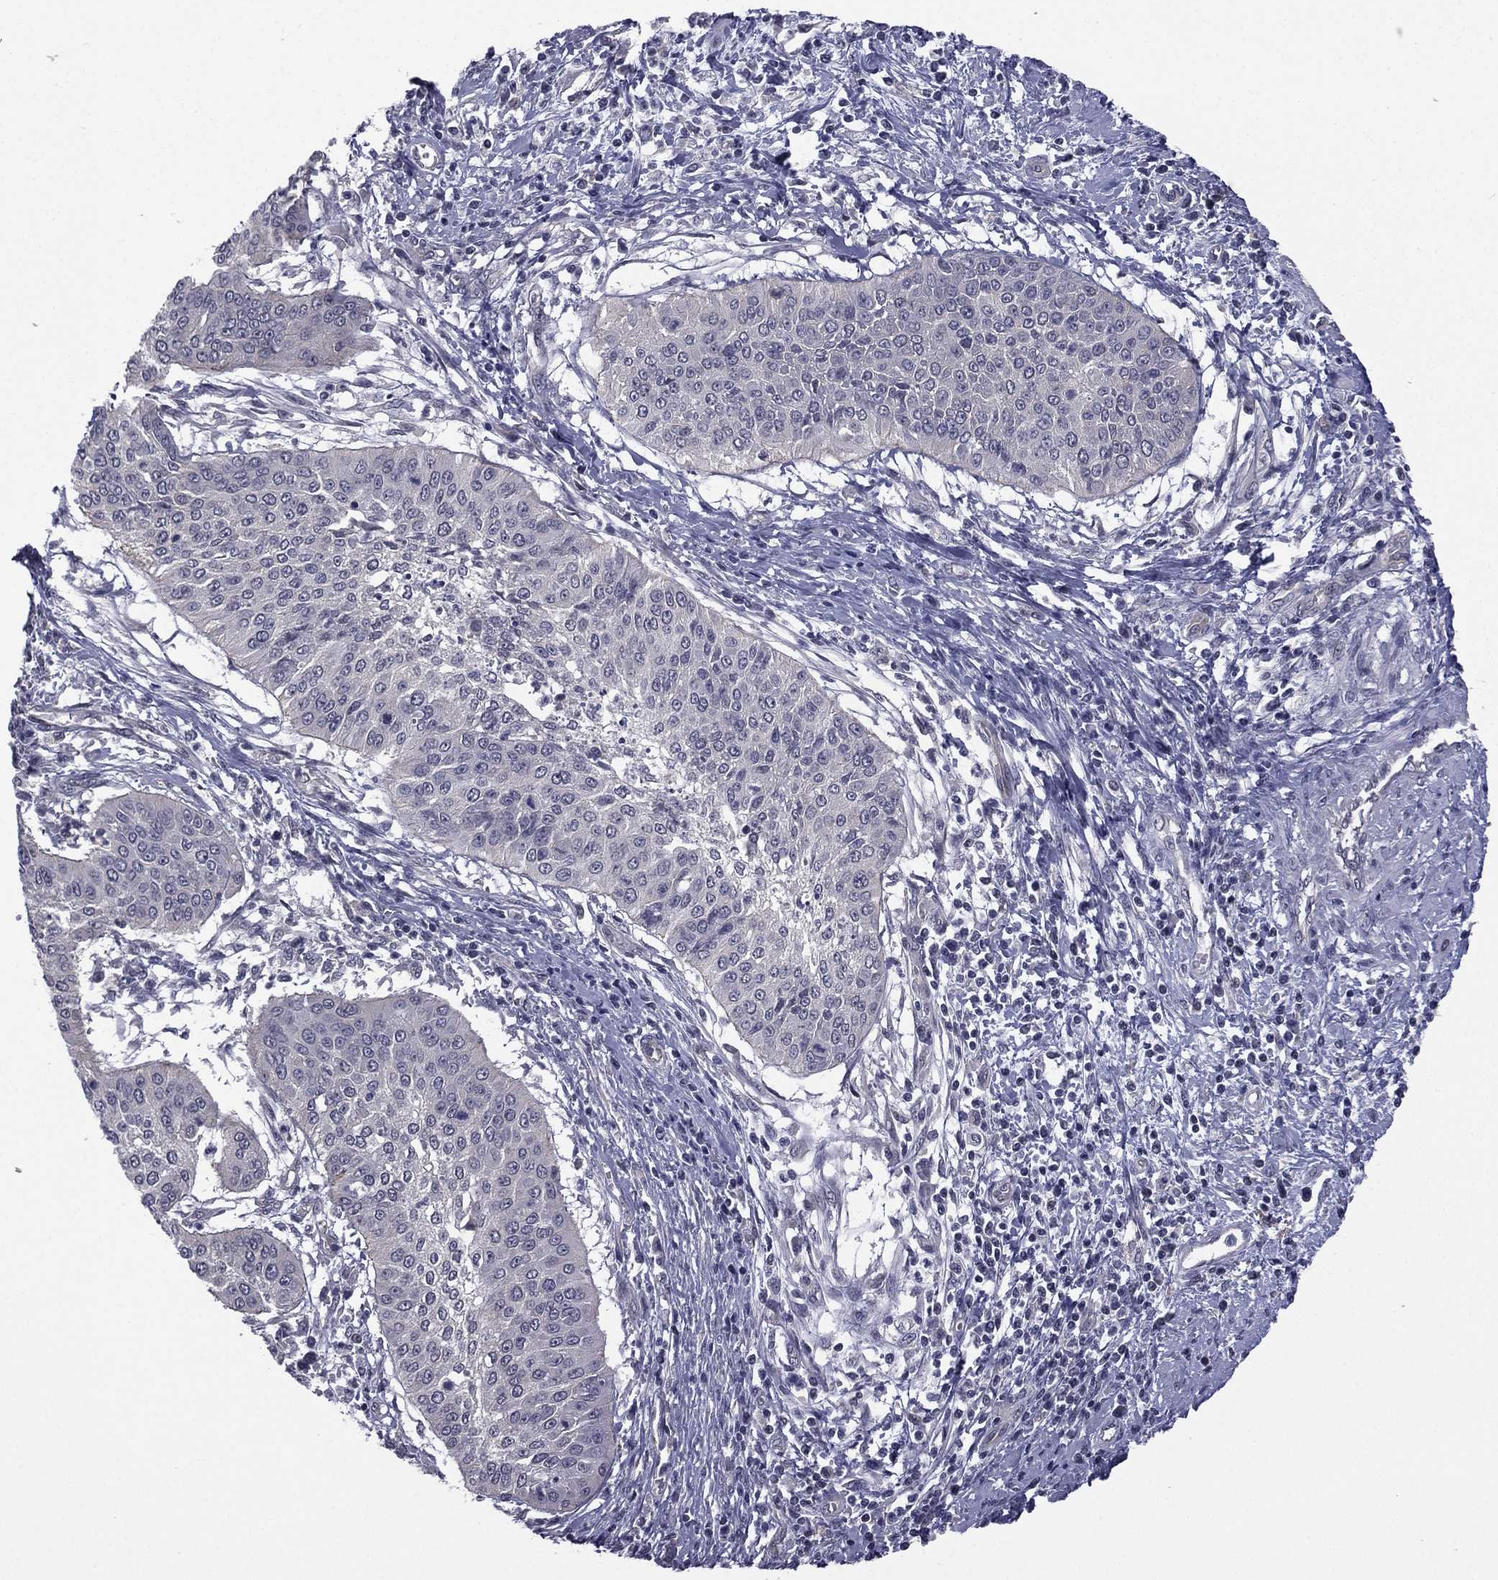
{"staining": {"intensity": "negative", "quantity": "none", "location": "none"}, "tissue": "cervical cancer", "cell_type": "Tumor cells", "image_type": "cancer", "snomed": [{"axis": "morphology", "description": "Normal tissue, NOS"}, {"axis": "morphology", "description": "Squamous cell carcinoma, NOS"}, {"axis": "topography", "description": "Cervix"}], "caption": "Immunohistochemical staining of cervical squamous cell carcinoma reveals no significant positivity in tumor cells.", "gene": "ACTRT2", "patient": {"sex": "female", "age": 39}}